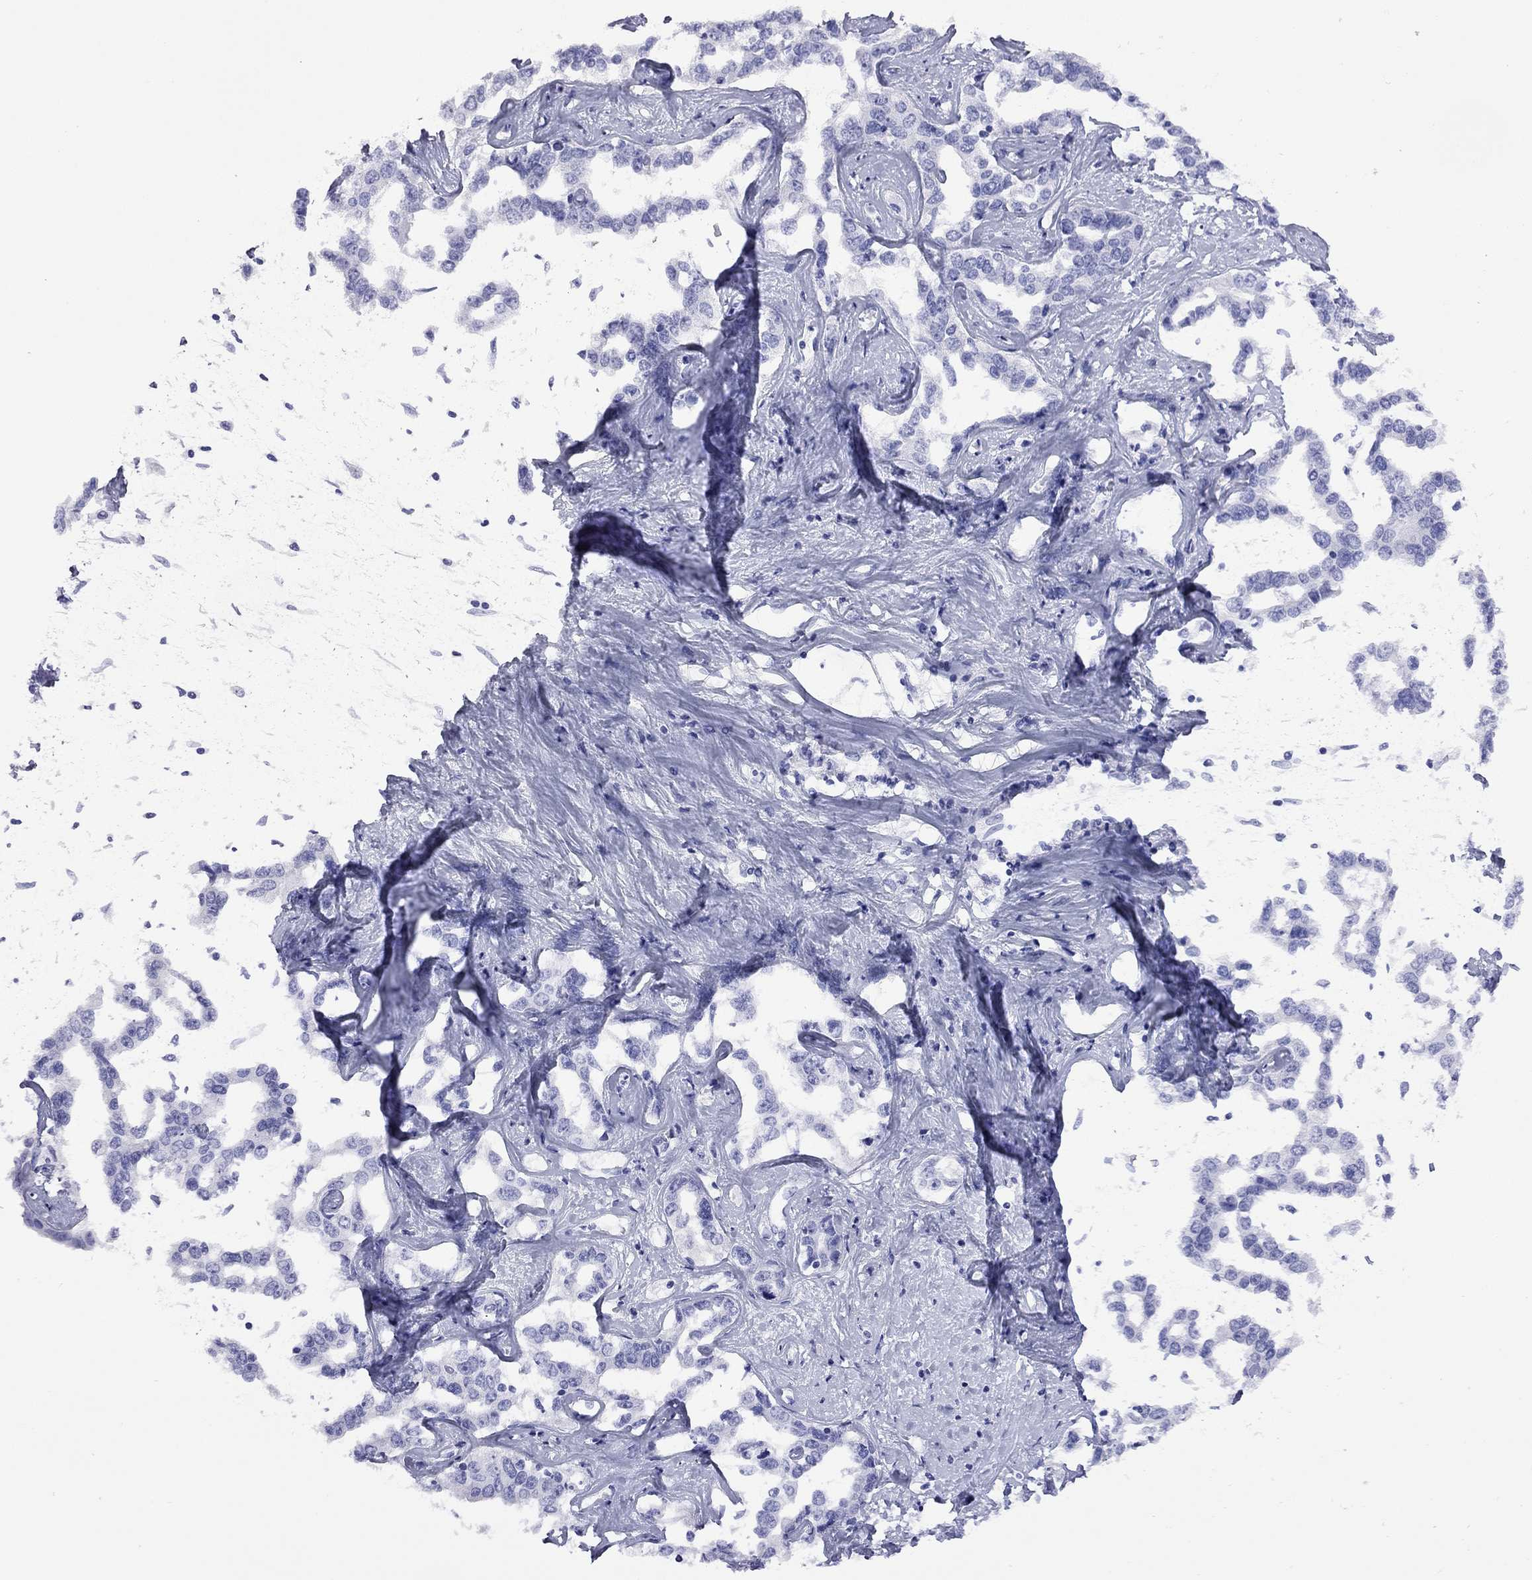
{"staining": {"intensity": "negative", "quantity": "none", "location": "none"}, "tissue": "liver cancer", "cell_type": "Tumor cells", "image_type": "cancer", "snomed": [{"axis": "morphology", "description": "Cholangiocarcinoma"}, {"axis": "topography", "description": "Liver"}], "caption": "An image of human liver cancer is negative for staining in tumor cells. (DAB (3,3'-diaminobenzidine) immunohistochemistry, high magnification).", "gene": "FIGLA", "patient": {"sex": "male", "age": 59}}